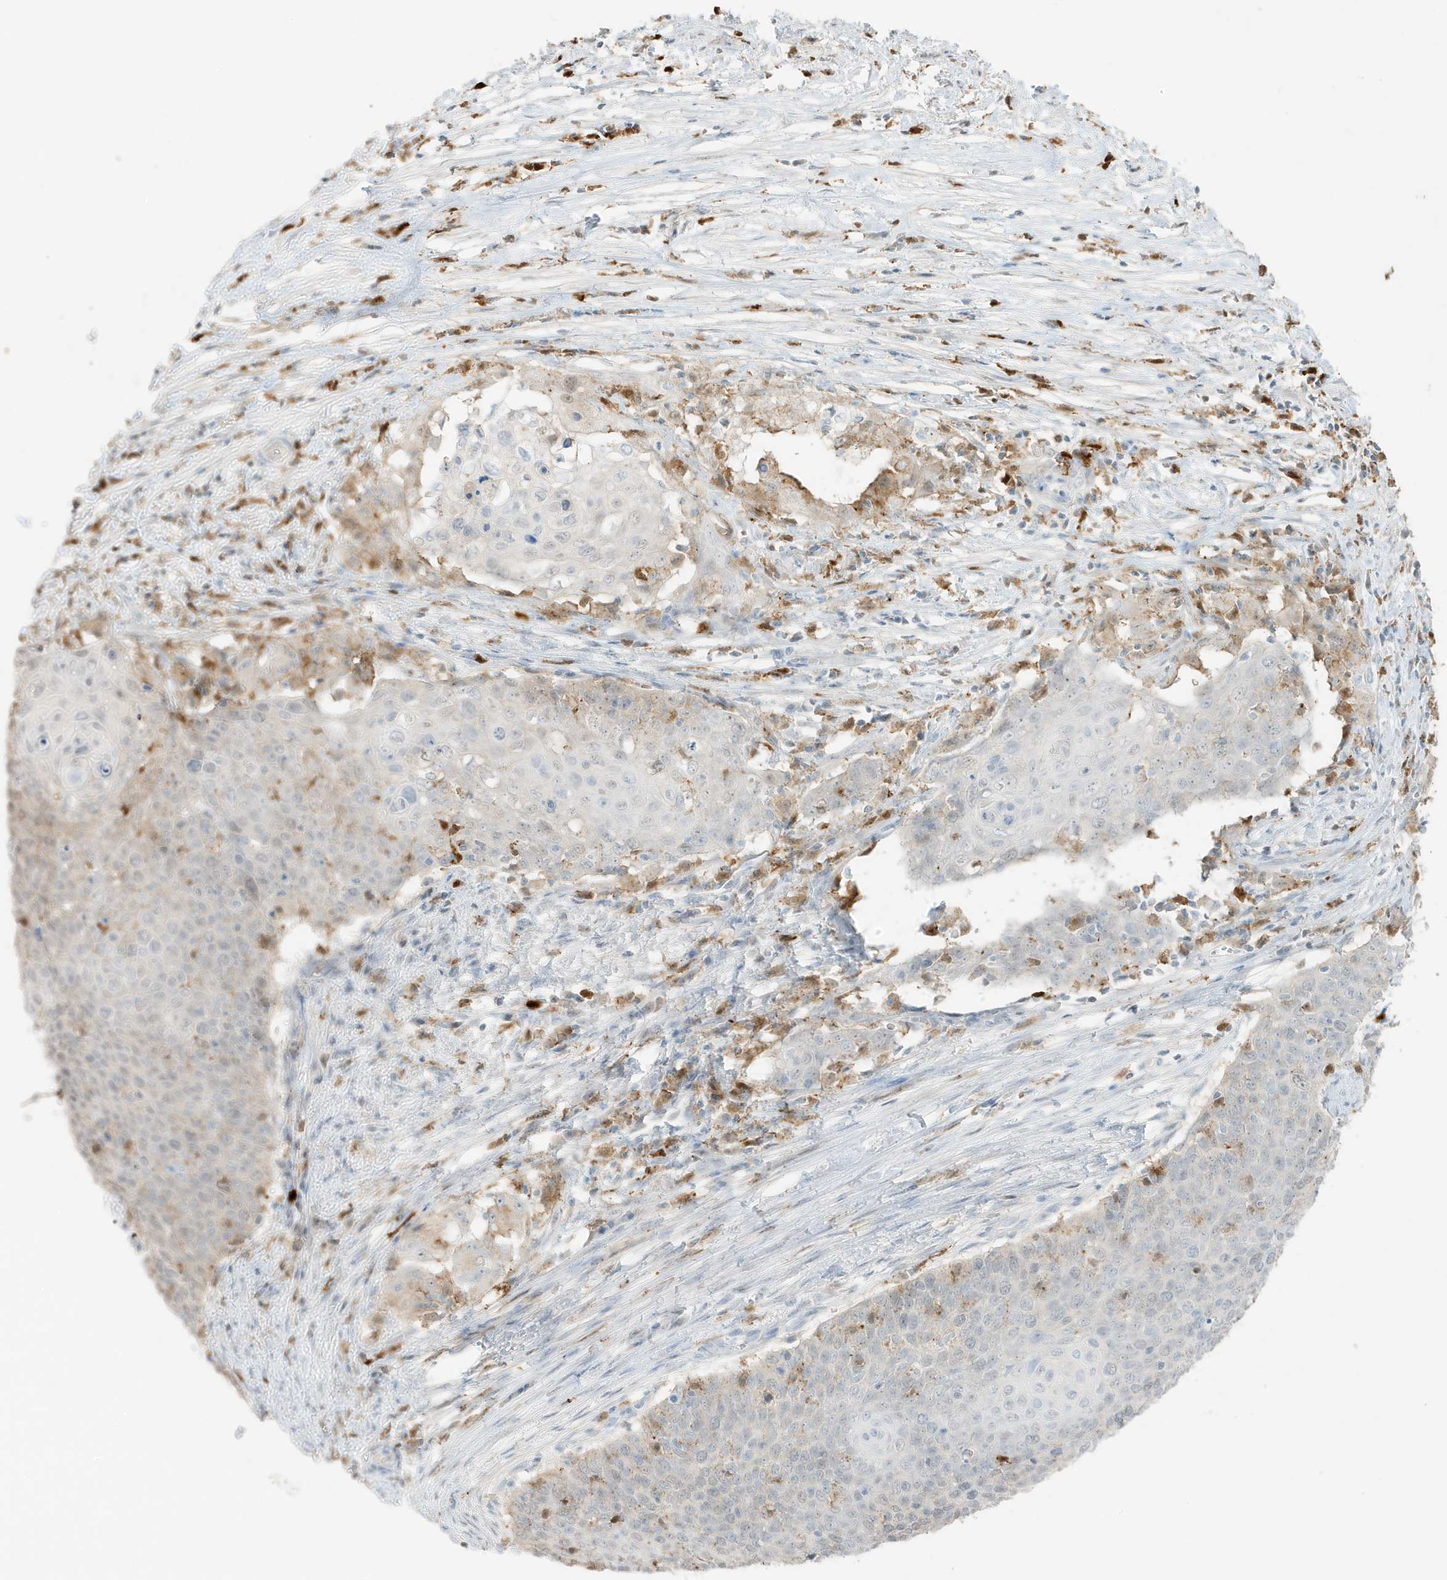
{"staining": {"intensity": "negative", "quantity": "none", "location": "none"}, "tissue": "cervical cancer", "cell_type": "Tumor cells", "image_type": "cancer", "snomed": [{"axis": "morphology", "description": "Squamous cell carcinoma, NOS"}, {"axis": "topography", "description": "Cervix"}], "caption": "DAB immunohistochemical staining of squamous cell carcinoma (cervical) displays no significant positivity in tumor cells.", "gene": "GCA", "patient": {"sex": "female", "age": 39}}